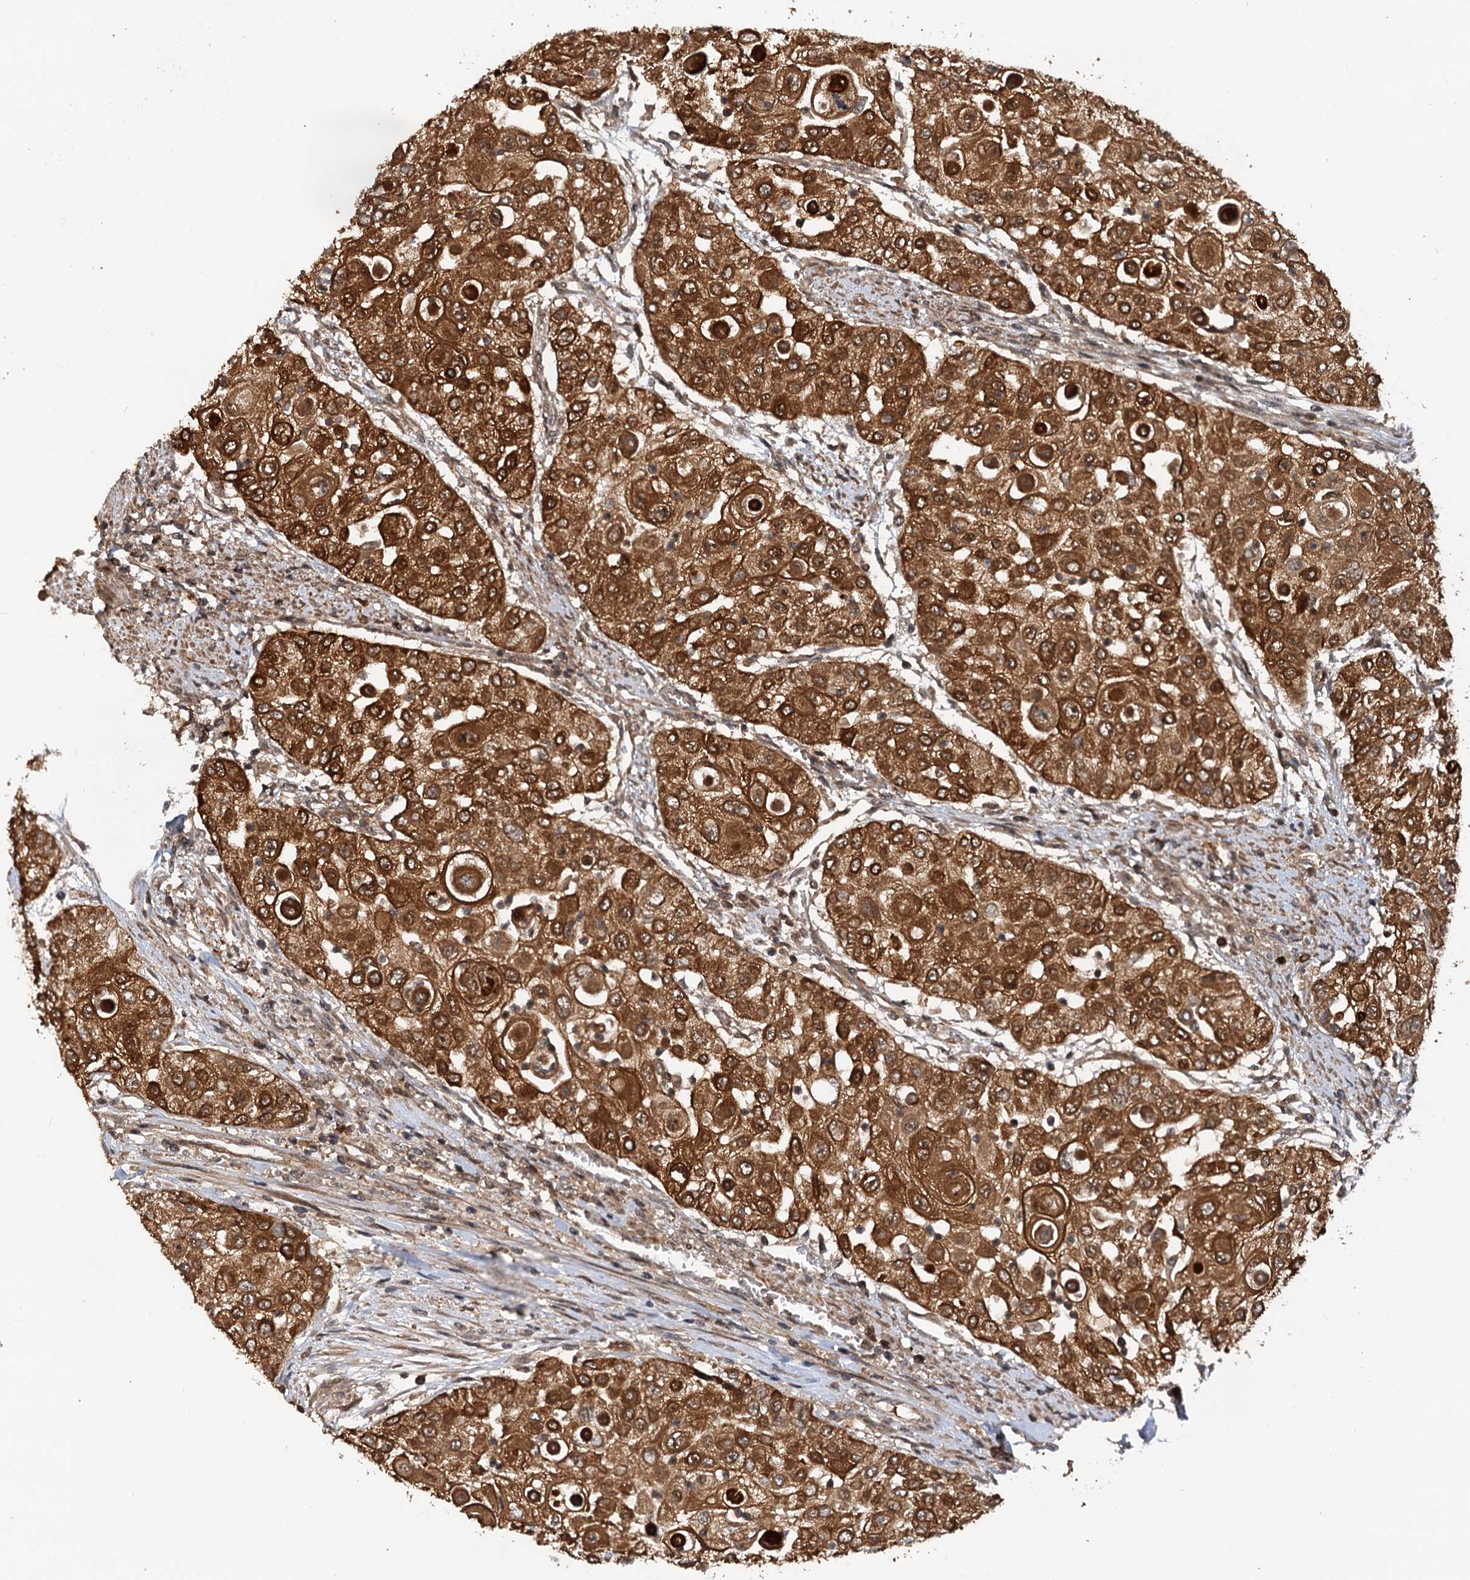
{"staining": {"intensity": "strong", "quantity": ">75%", "location": "cytoplasmic/membranous,nuclear"}, "tissue": "urothelial cancer", "cell_type": "Tumor cells", "image_type": "cancer", "snomed": [{"axis": "morphology", "description": "Urothelial carcinoma, High grade"}, {"axis": "topography", "description": "Urinary bladder"}], "caption": "High-grade urothelial carcinoma stained with DAB (3,3'-diaminobenzidine) IHC exhibits high levels of strong cytoplasmic/membranous and nuclear expression in about >75% of tumor cells.", "gene": "STUB1", "patient": {"sex": "female", "age": 79}}